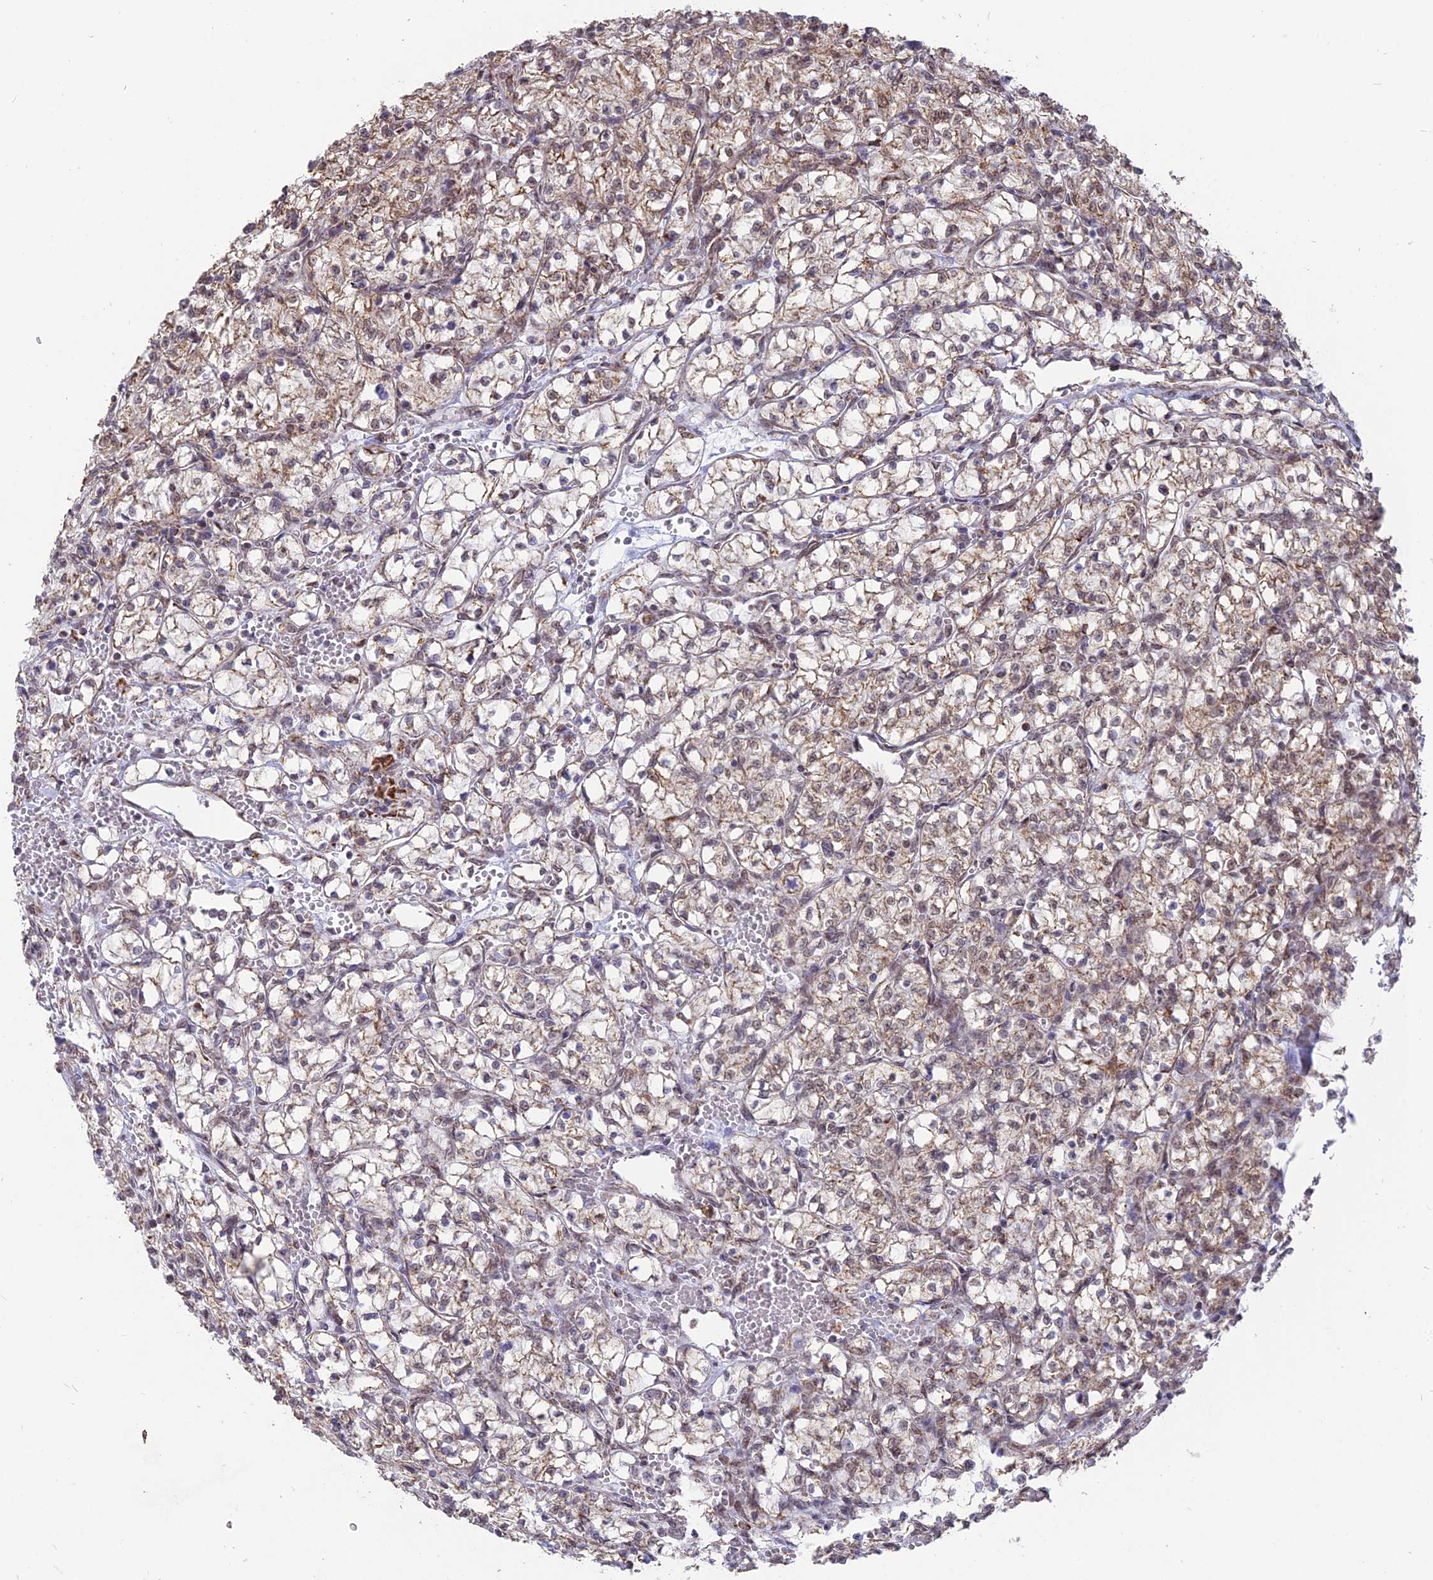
{"staining": {"intensity": "weak", "quantity": "<25%", "location": "cytoplasmic/membranous"}, "tissue": "renal cancer", "cell_type": "Tumor cells", "image_type": "cancer", "snomed": [{"axis": "morphology", "description": "Adenocarcinoma, NOS"}, {"axis": "topography", "description": "Kidney"}], "caption": "Tumor cells are negative for brown protein staining in renal cancer (adenocarcinoma).", "gene": "ARHGAP40", "patient": {"sex": "female", "age": 64}}